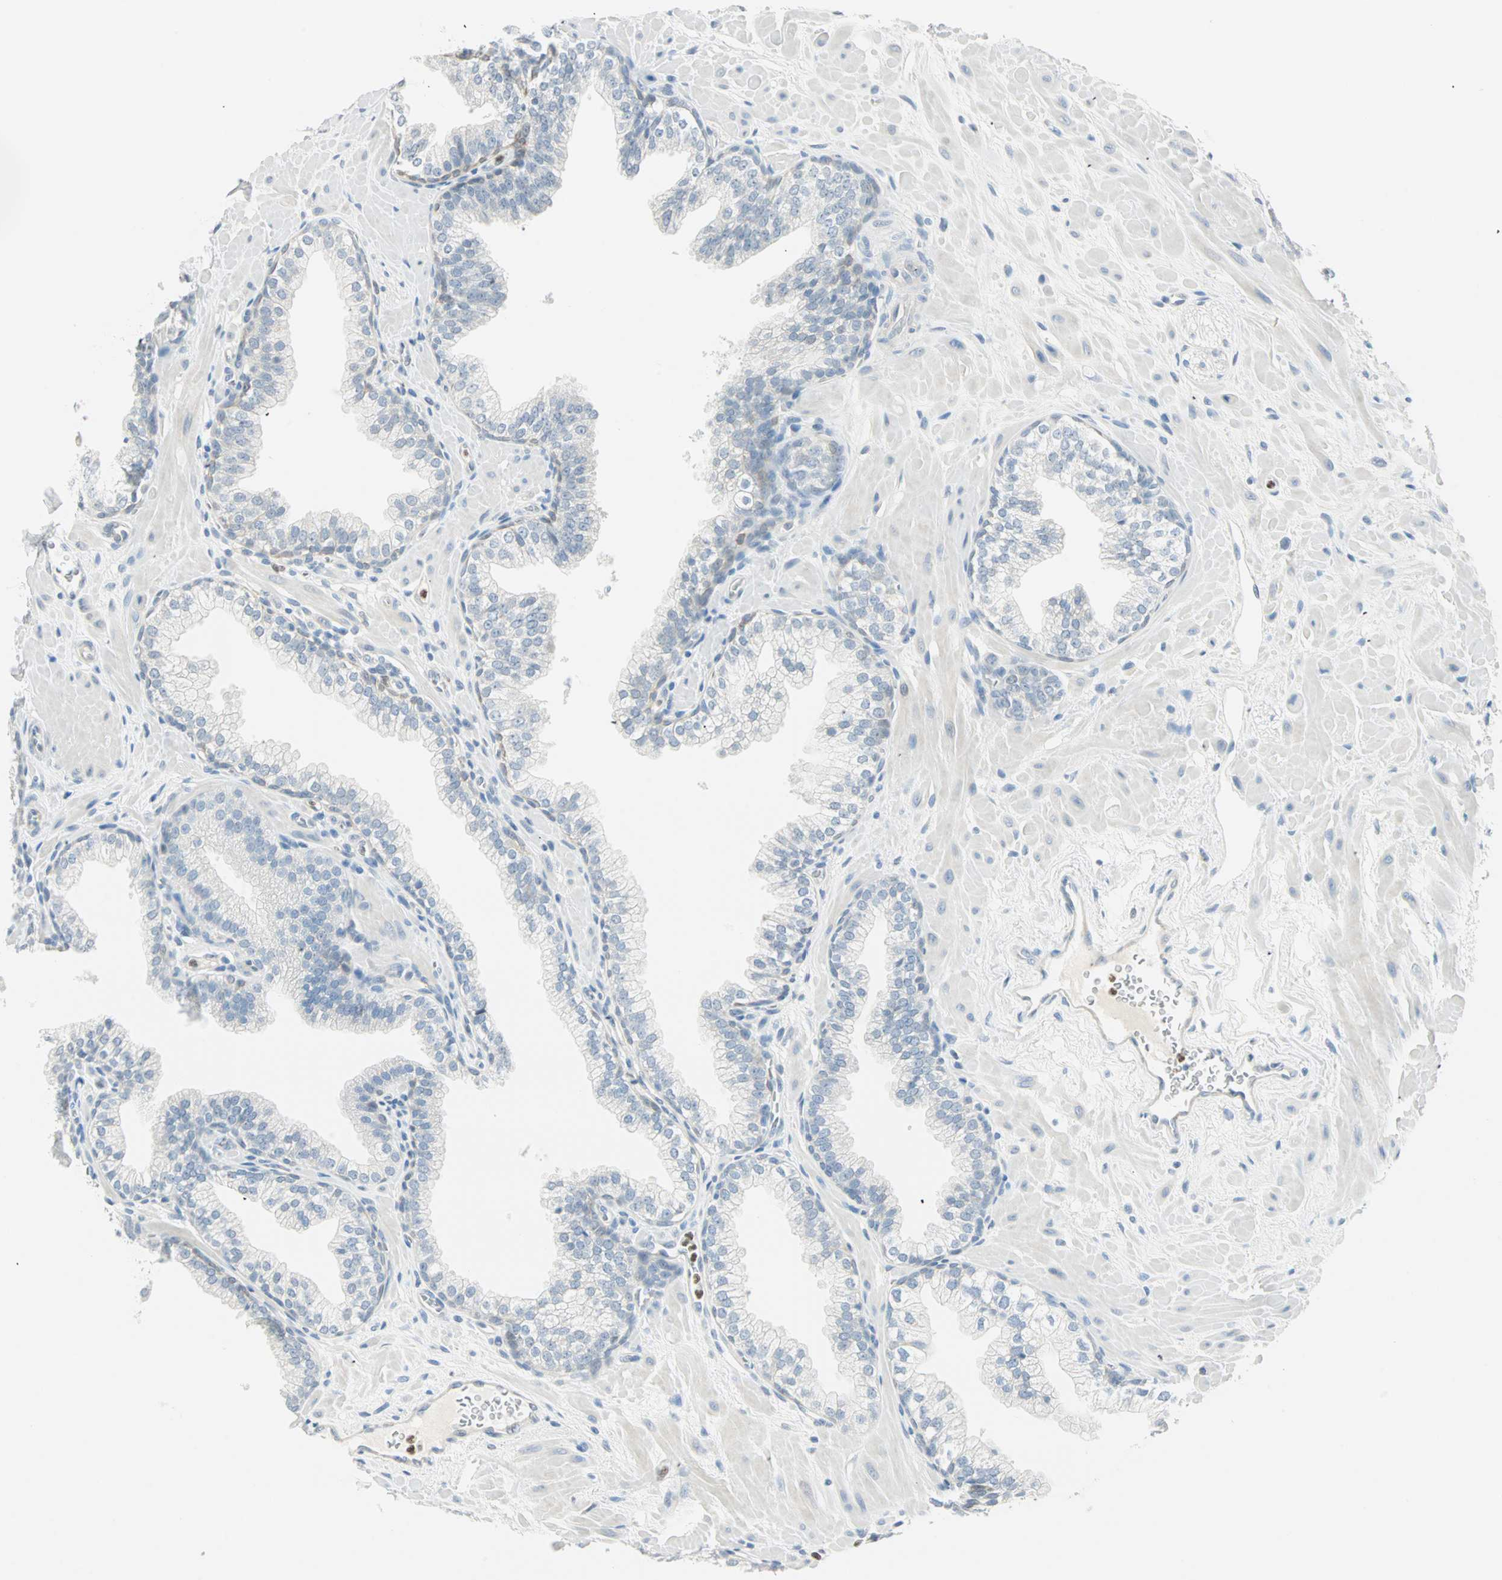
{"staining": {"intensity": "negative", "quantity": "none", "location": "none"}, "tissue": "prostate", "cell_type": "Glandular cells", "image_type": "normal", "snomed": [{"axis": "morphology", "description": "Normal tissue, NOS"}, {"axis": "topography", "description": "Prostate"}], "caption": "Prostate was stained to show a protein in brown. There is no significant staining in glandular cells.", "gene": "MLLT10", "patient": {"sex": "male", "age": 60}}